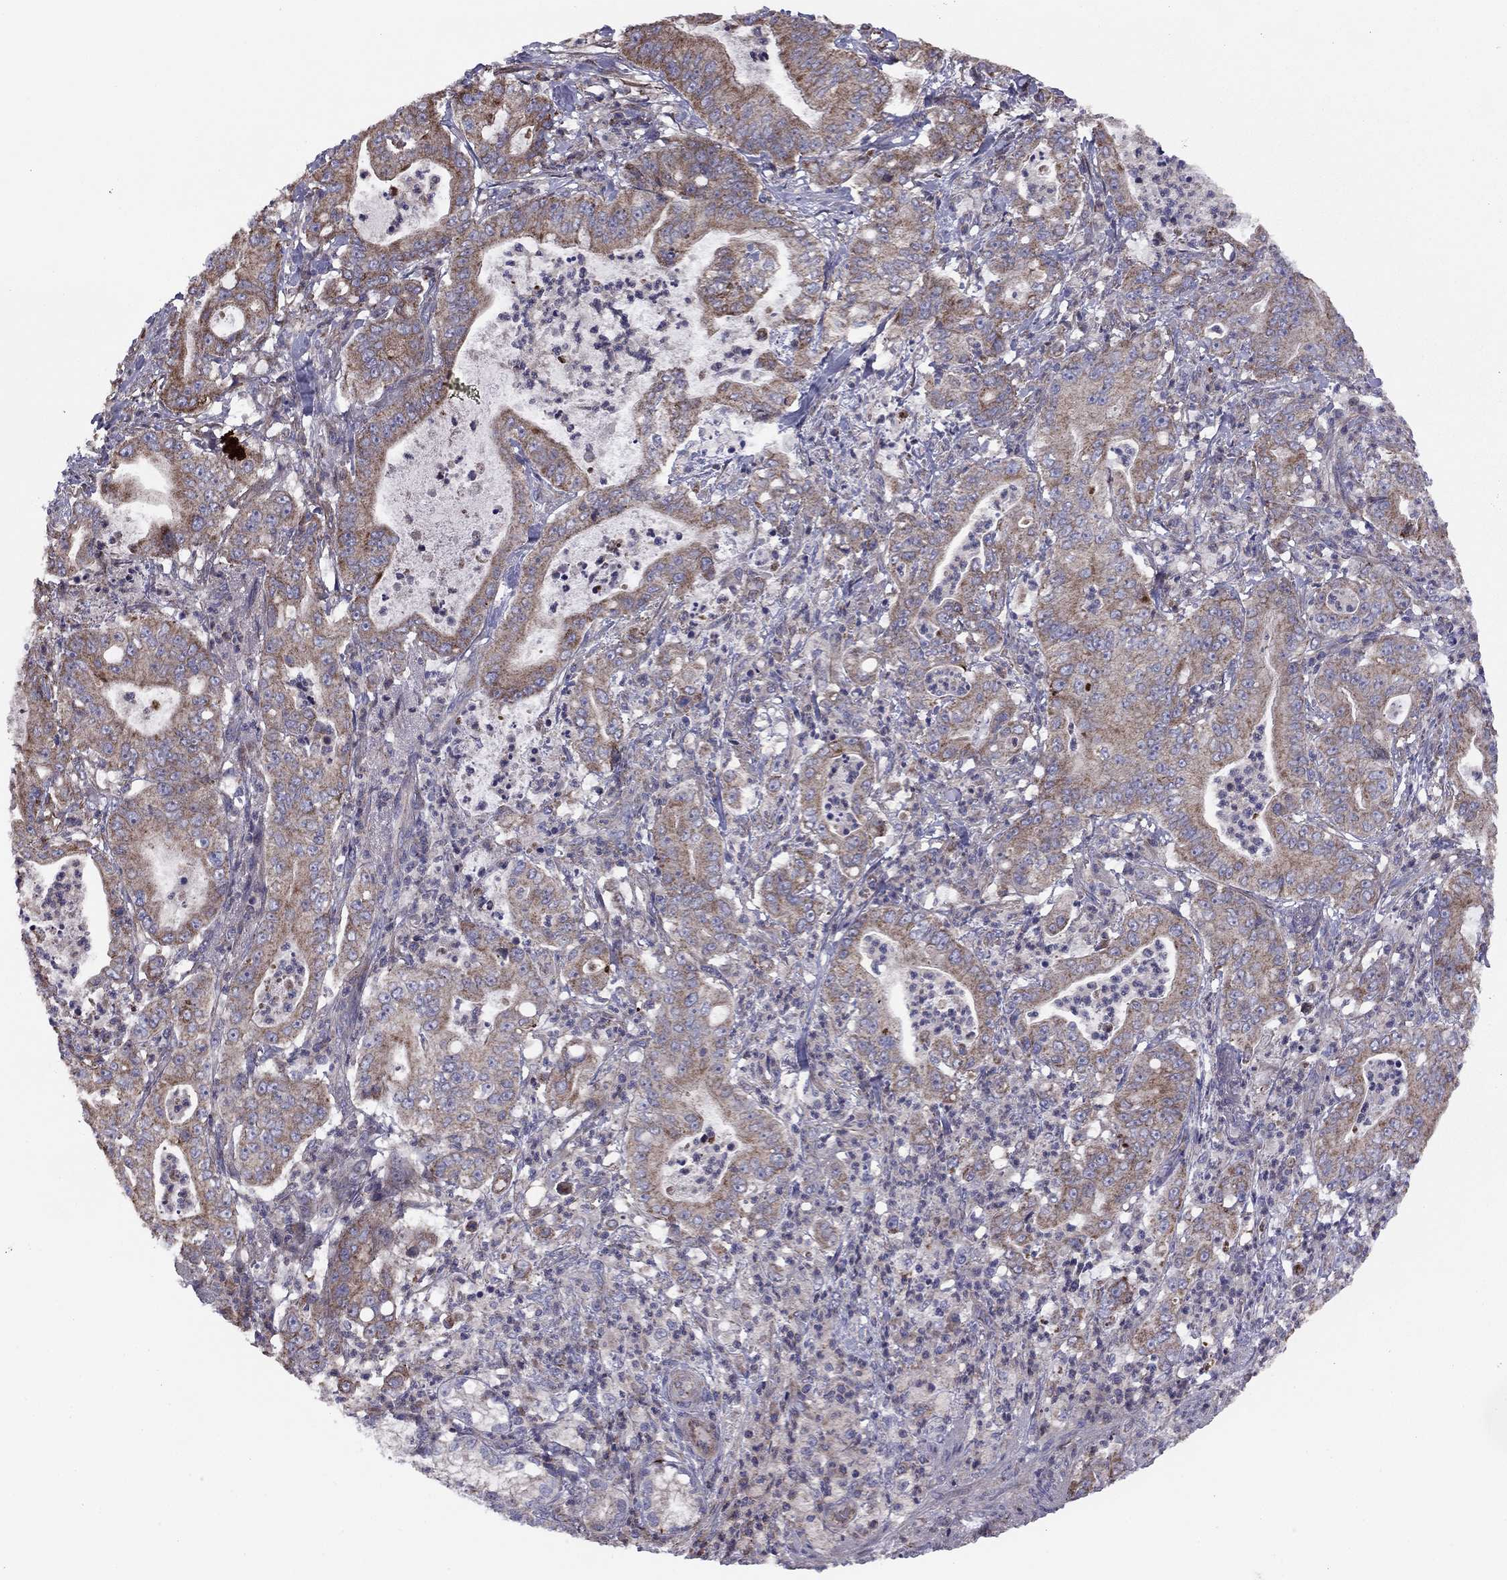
{"staining": {"intensity": "moderate", "quantity": "<25%", "location": "cytoplasmic/membranous"}, "tissue": "pancreatic cancer", "cell_type": "Tumor cells", "image_type": "cancer", "snomed": [{"axis": "morphology", "description": "Adenocarcinoma, NOS"}, {"axis": "topography", "description": "Pancreas"}], "caption": "Immunohistochemical staining of human pancreatic cancer (adenocarcinoma) displays low levels of moderate cytoplasmic/membranous positivity in about <25% of tumor cells. (brown staining indicates protein expression, while blue staining denotes nuclei).", "gene": "ALG6", "patient": {"sex": "male", "age": 71}}